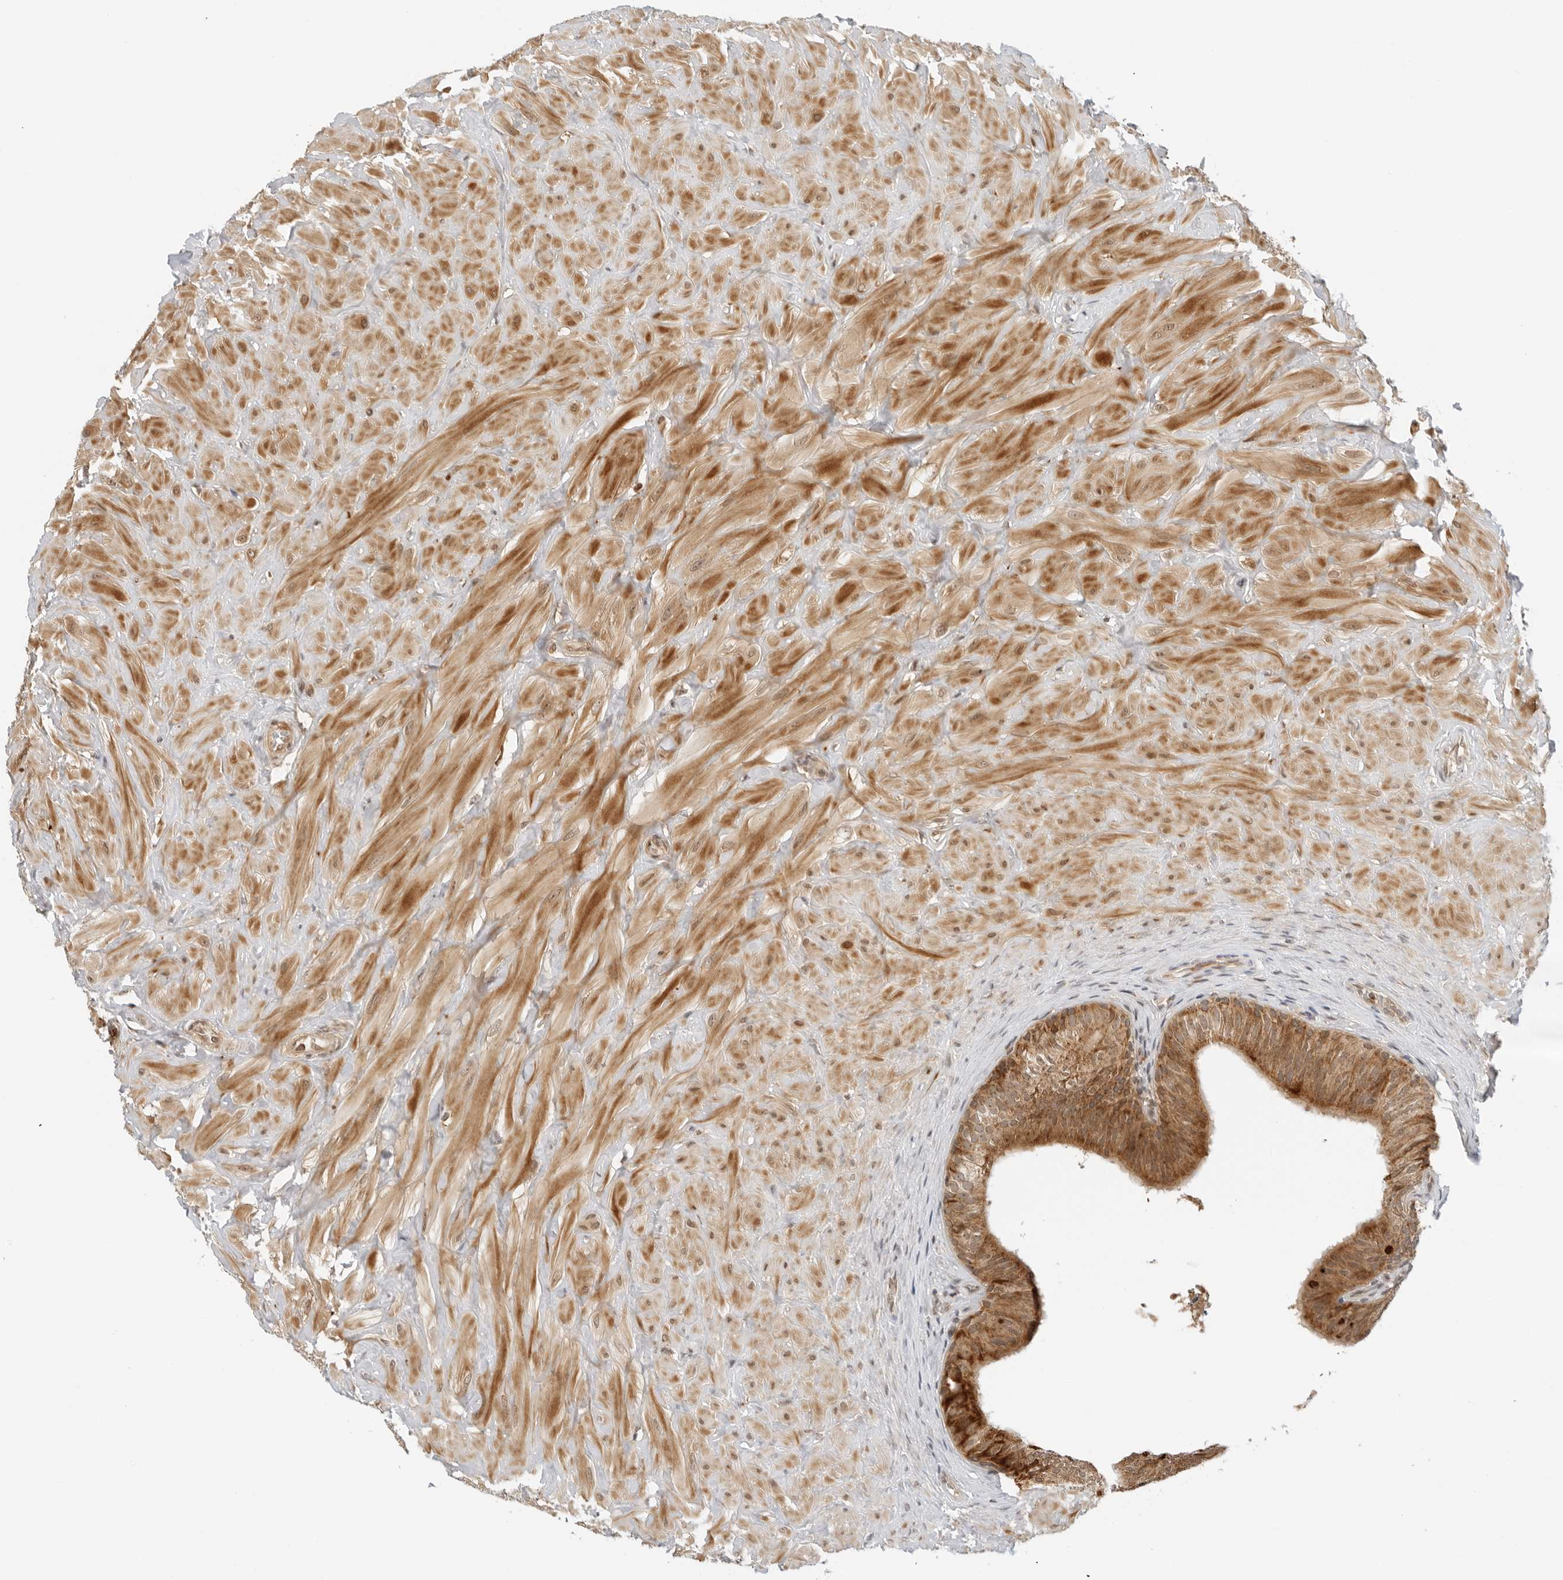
{"staining": {"intensity": "moderate", "quantity": ">75%", "location": "cytoplasmic/membranous"}, "tissue": "epididymis", "cell_type": "Glandular cells", "image_type": "normal", "snomed": [{"axis": "morphology", "description": "Normal tissue, NOS"}, {"axis": "topography", "description": "Soft tissue"}, {"axis": "topography", "description": "Epididymis"}], "caption": "A medium amount of moderate cytoplasmic/membranous expression is seen in approximately >75% of glandular cells in benign epididymis.", "gene": "RC3H1", "patient": {"sex": "male", "age": 26}}